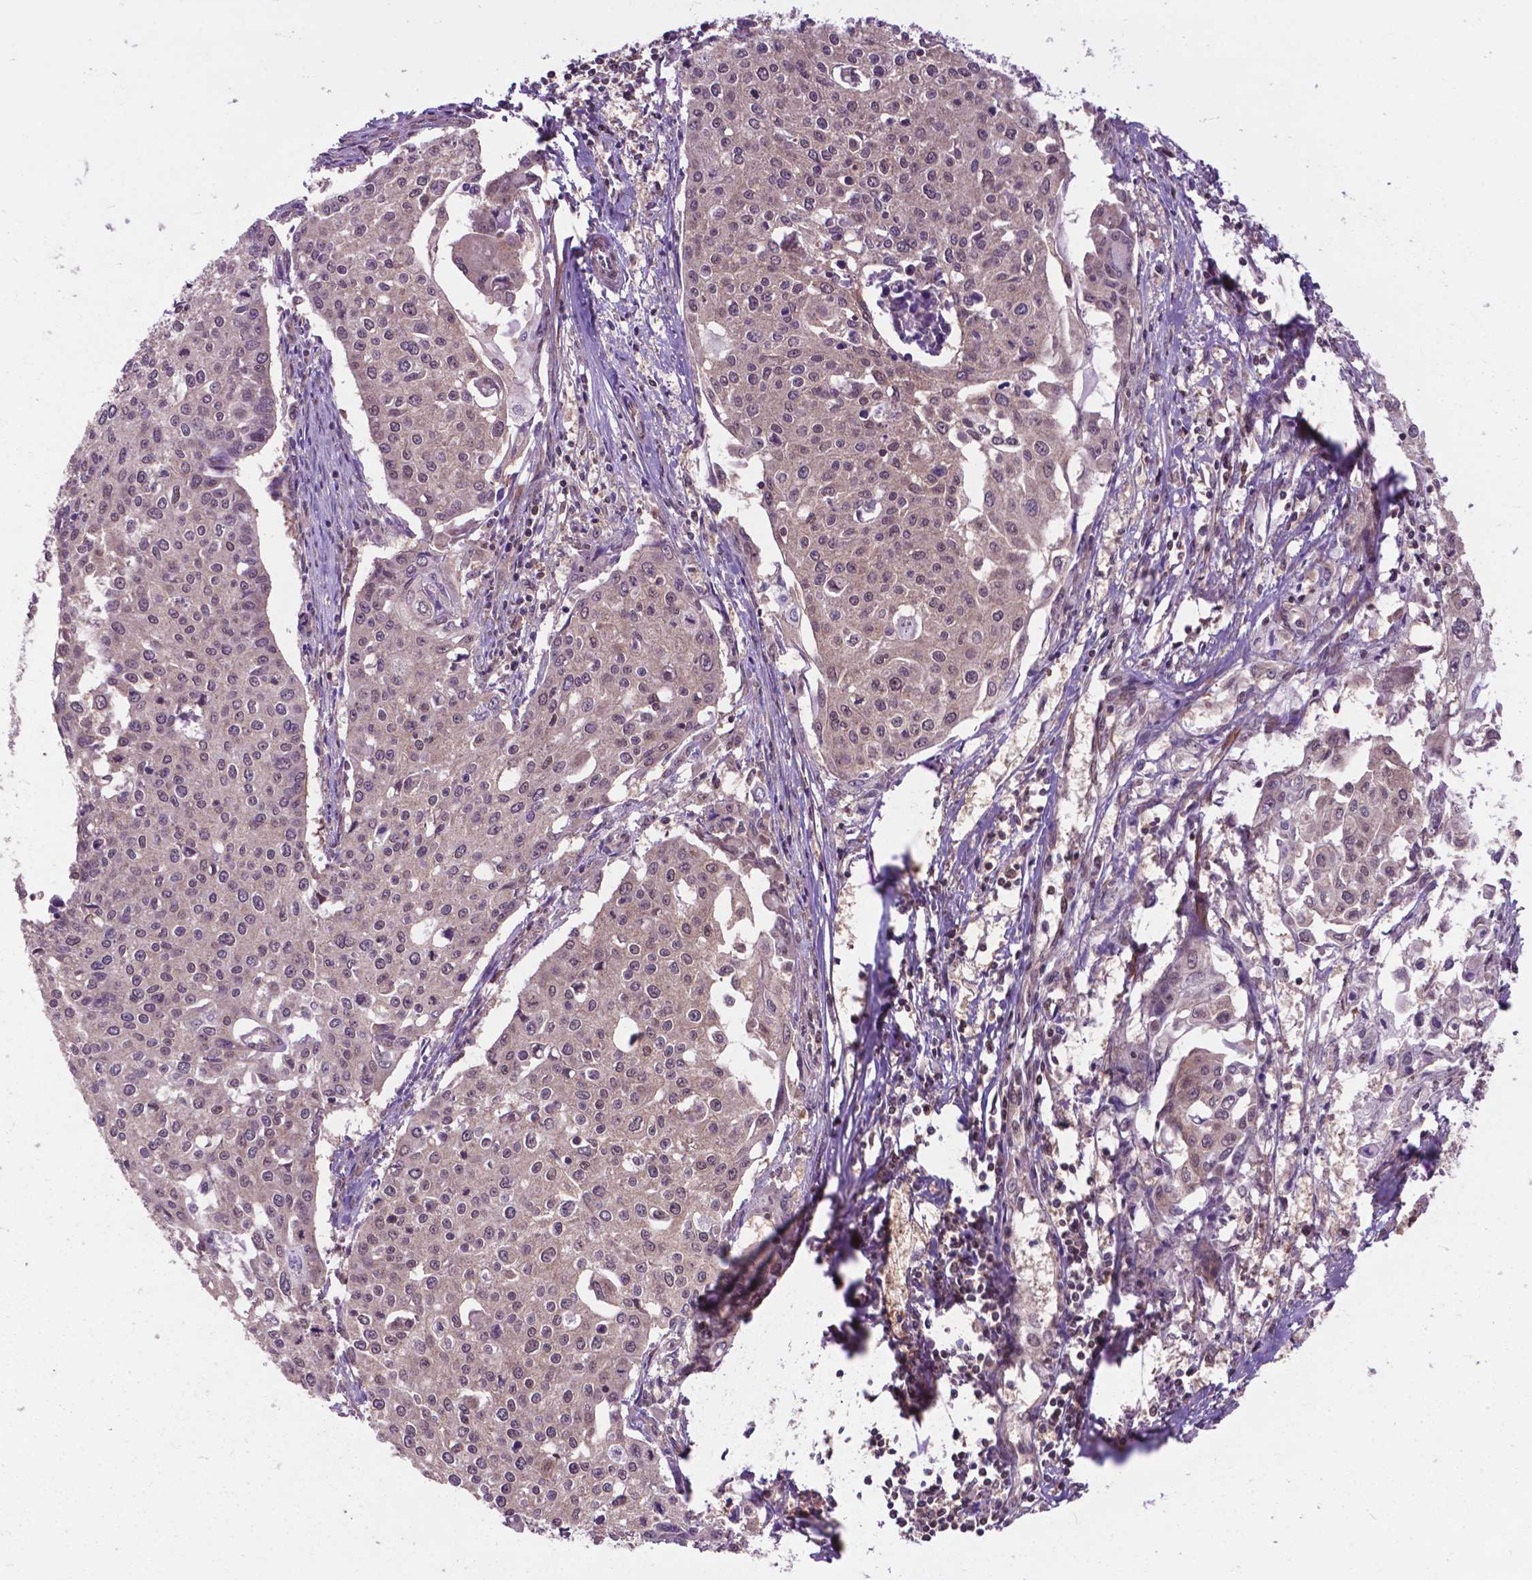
{"staining": {"intensity": "negative", "quantity": "none", "location": "none"}, "tissue": "cervical cancer", "cell_type": "Tumor cells", "image_type": "cancer", "snomed": [{"axis": "morphology", "description": "Squamous cell carcinoma, NOS"}, {"axis": "topography", "description": "Cervix"}], "caption": "An image of human cervical squamous cell carcinoma is negative for staining in tumor cells.", "gene": "OTUB1", "patient": {"sex": "female", "age": 38}}